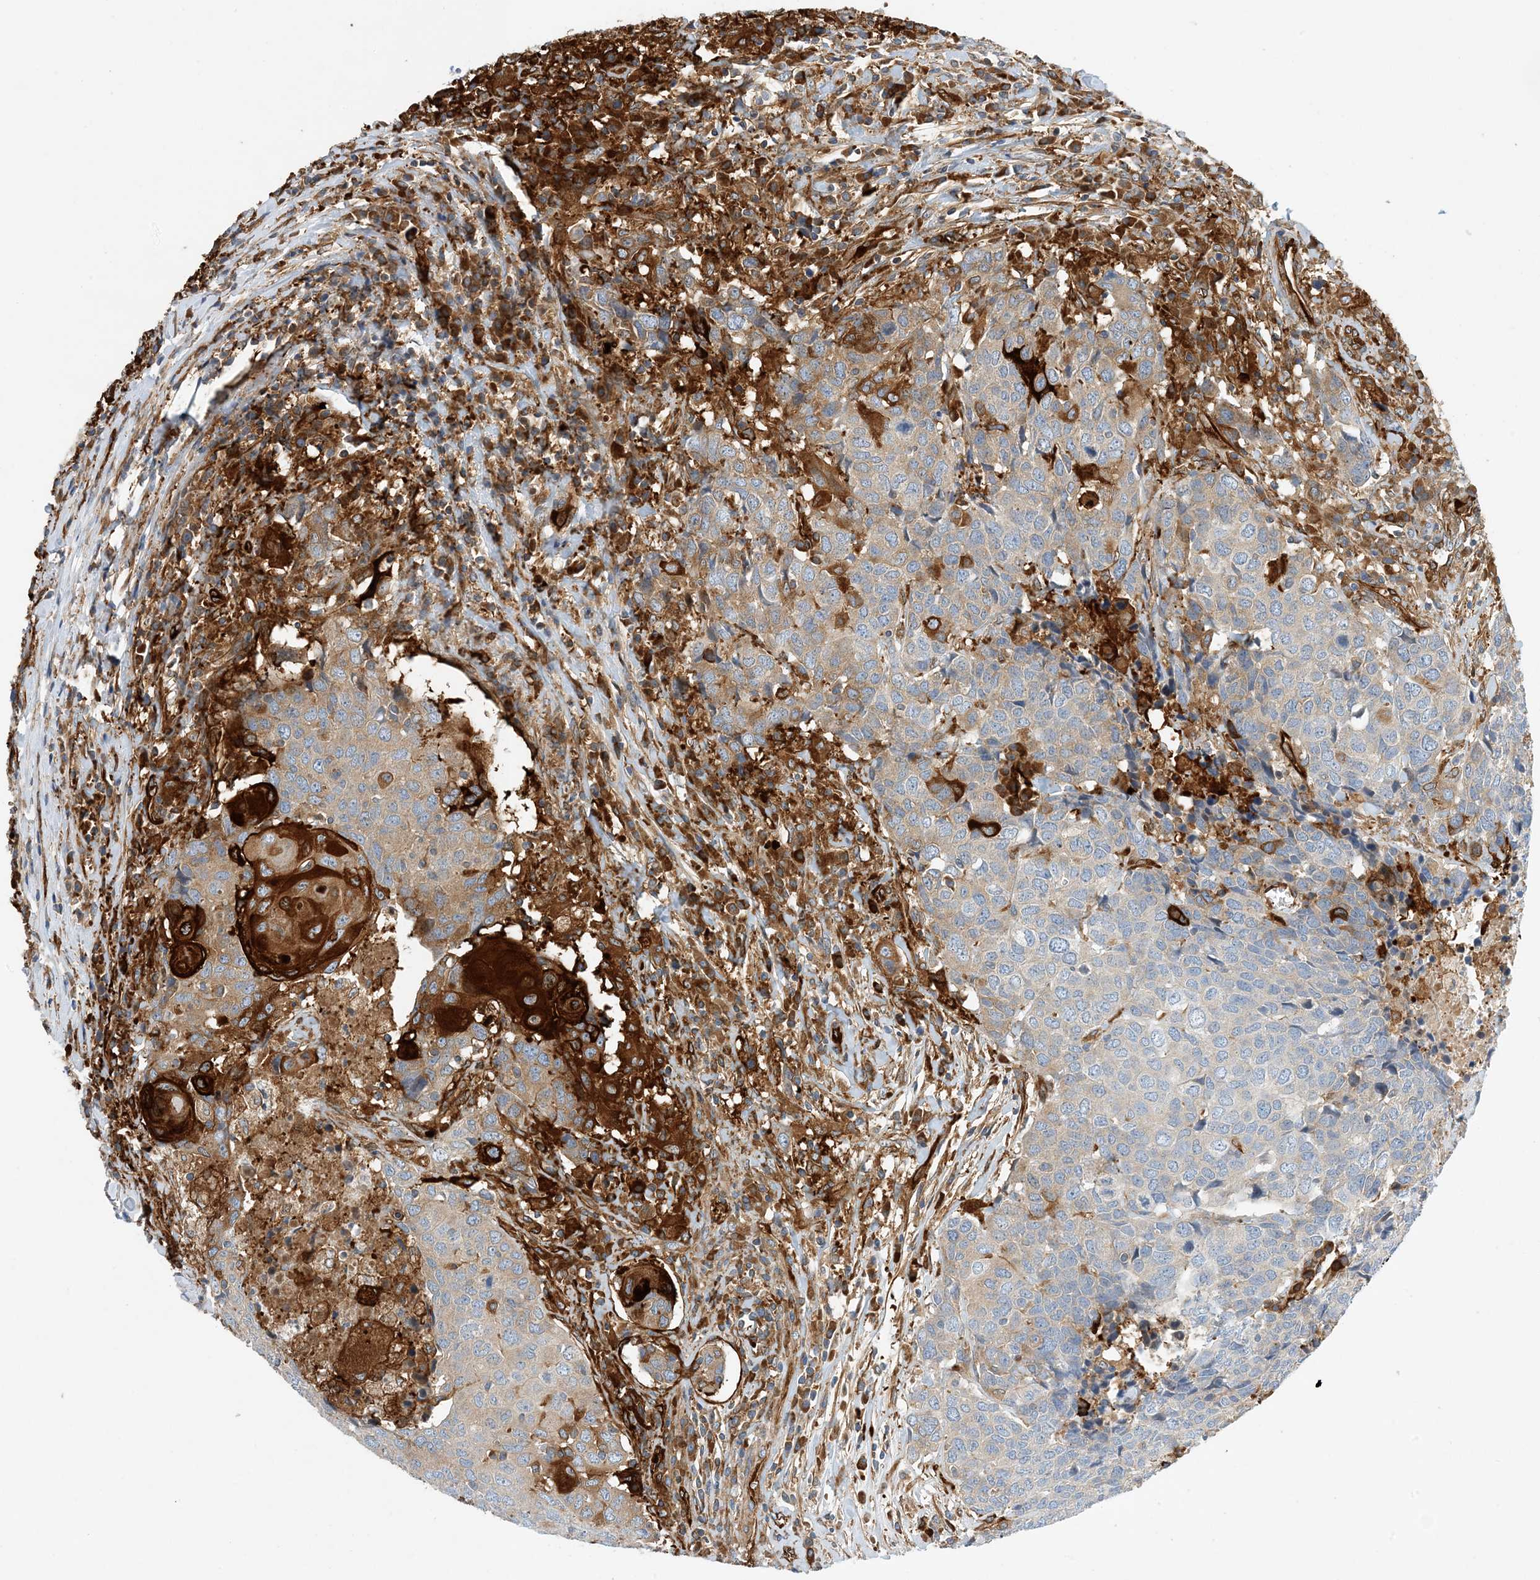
{"staining": {"intensity": "moderate", "quantity": "<25%", "location": "cytoplasmic/membranous"}, "tissue": "head and neck cancer", "cell_type": "Tumor cells", "image_type": "cancer", "snomed": [{"axis": "morphology", "description": "Squamous cell carcinoma, NOS"}, {"axis": "topography", "description": "Head-Neck"}], "caption": "A histopathology image showing moderate cytoplasmic/membranous staining in approximately <25% of tumor cells in head and neck cancer, as visualized by brown immunohistochemical staining.", "gene": "PCDHA2", "patient": {"sex": "male", "age": 66}}